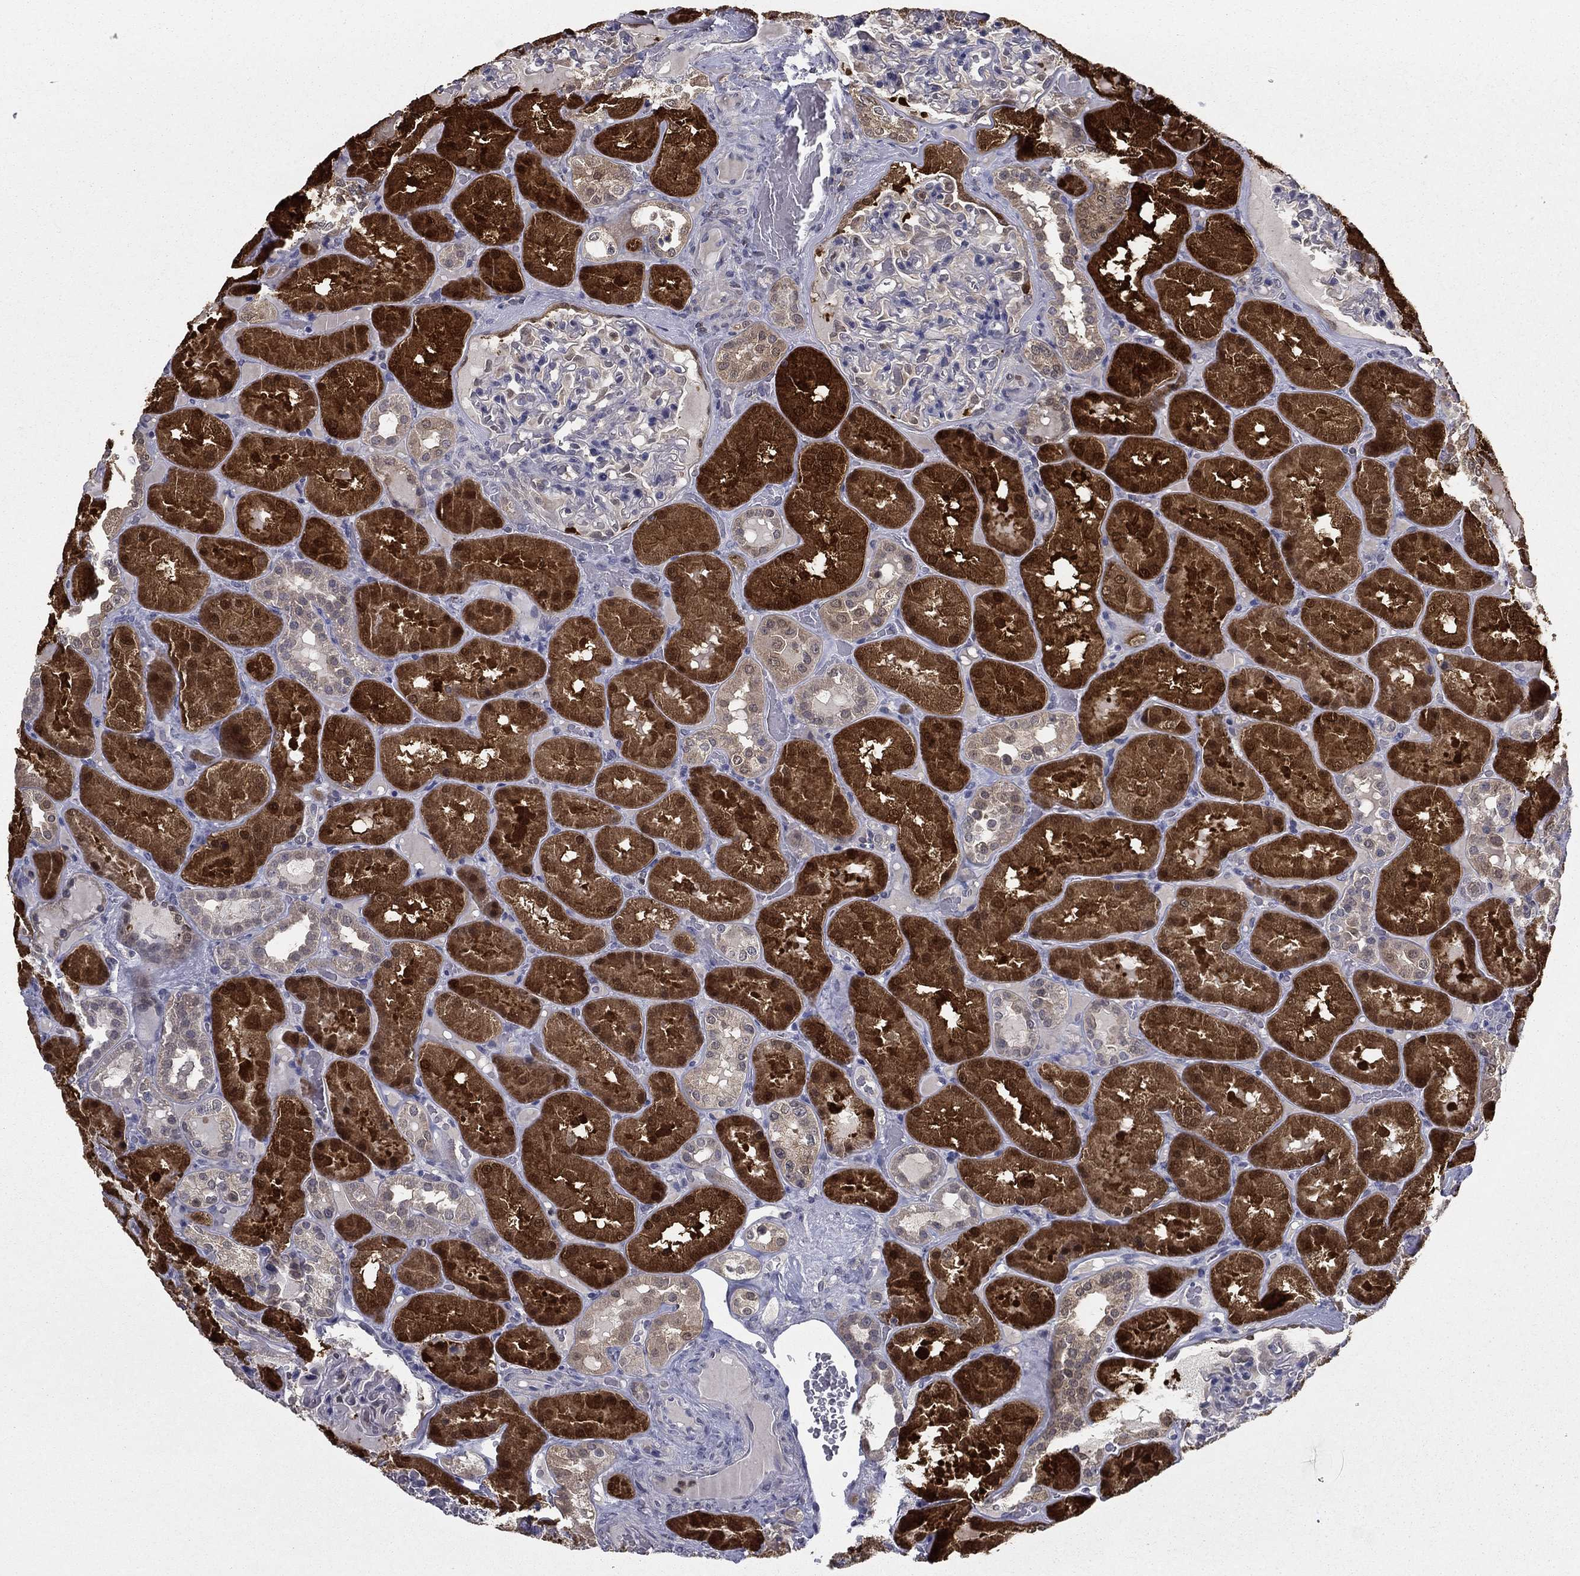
{"staining": {"intensity": "negative", "quantity": "none", "location": "none"}, "tissue": "kidney", "cell_type": "Cells in glomeruli", "image_type": "normal", "snomed": [{"axis": "morphology", "description": "Normal tissue, NOS"}, {"axis": "topography", "description": "Kidney"}], "caption": "Immunohistochemical staining of normal kidney demonstrates no significant expression in cells in glomeruli.", "gene": "NIT2", "patient": {"sex": "male", "age": 73}}